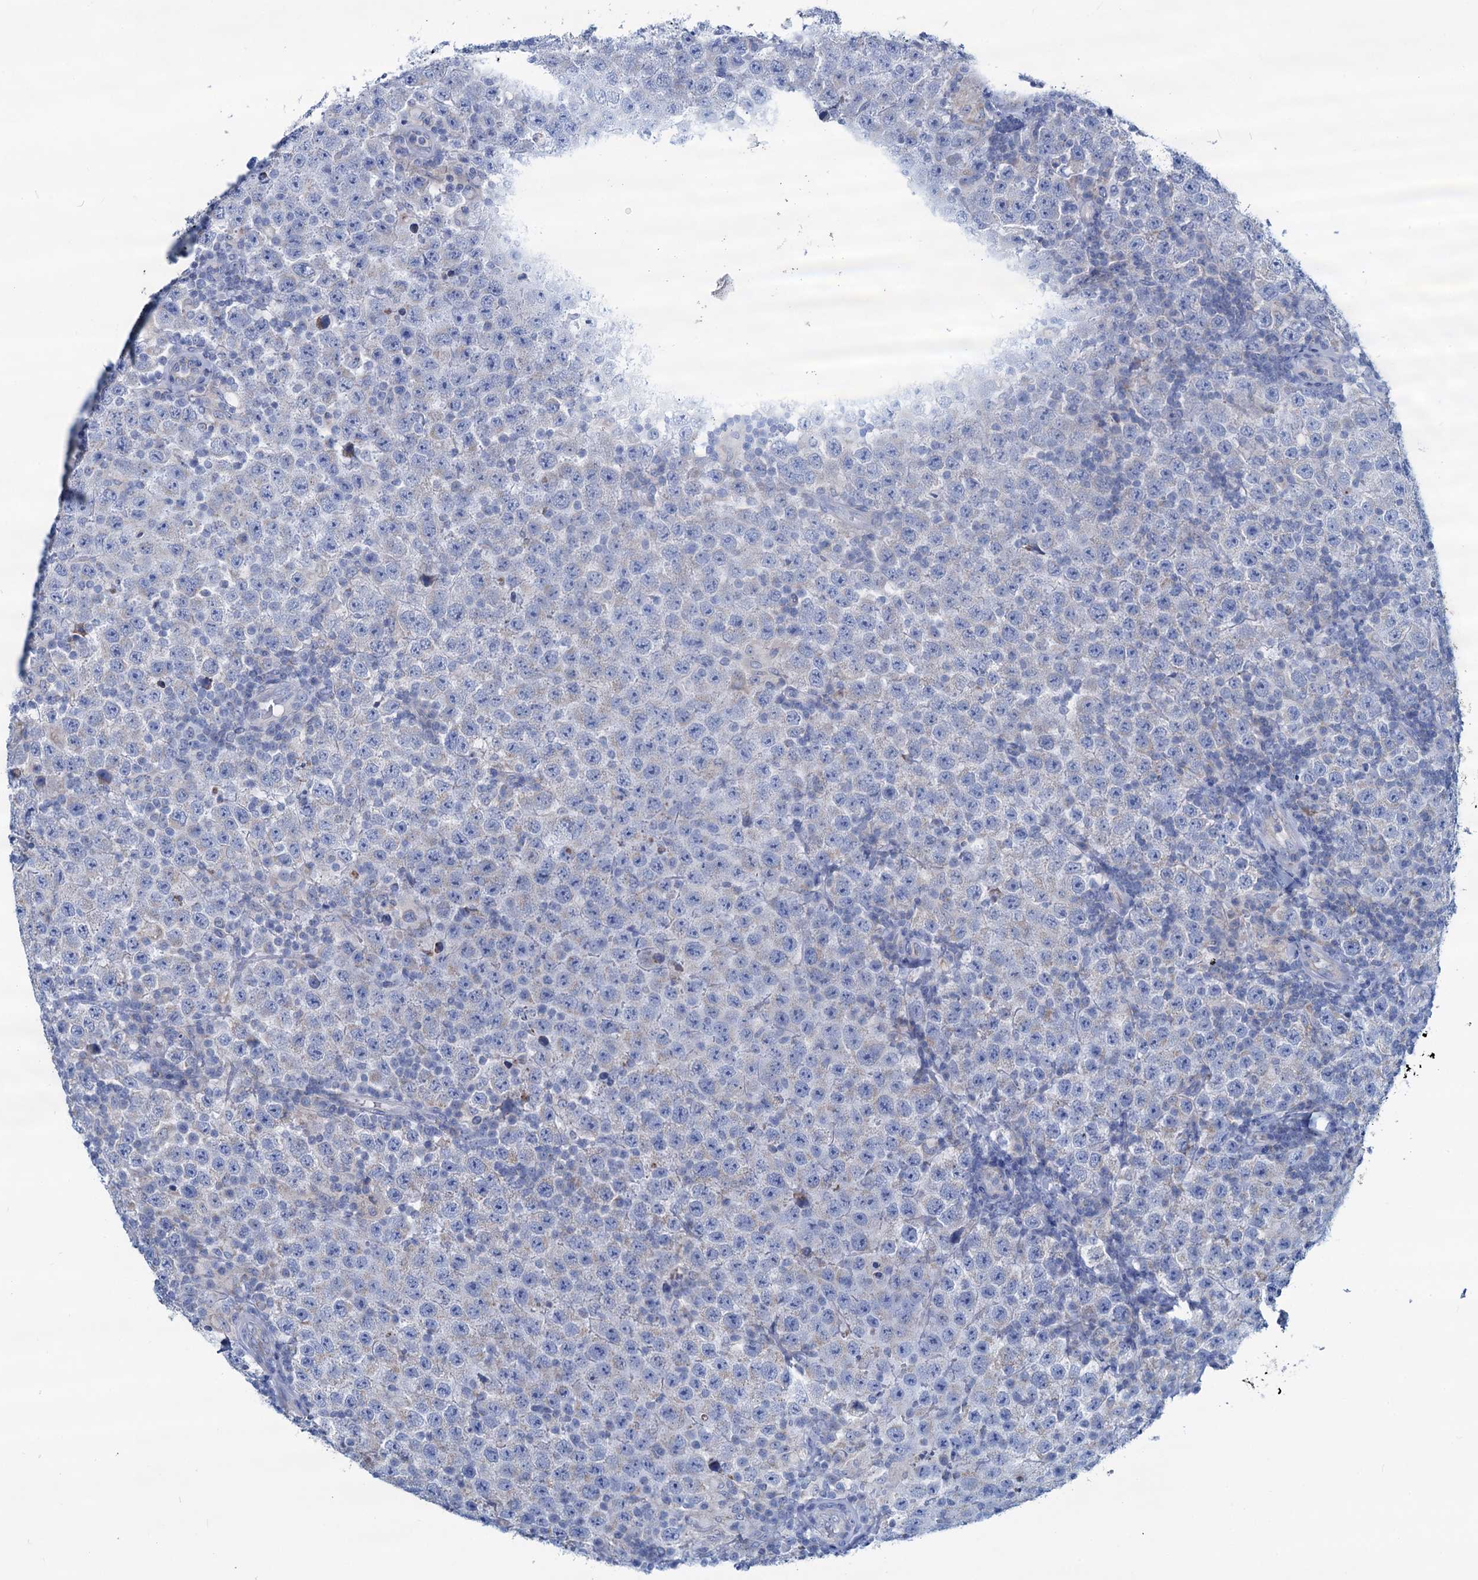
{"staining": {"intensity": "negative", "quantity": "none", "location": "none"}, "tissue": "testis cancer", "cell_type": "Tumor cells", "image_type": "cancer", "snomed": [{"axis": "morphology", "description": "Normal tissue, NOS"}, {"axis": "morphology", "description": "Urothelial carcinoma, High grade"}, {"axis": "morphology", "description": "Seminoma, NOS"}, {"axis": "morphology", "description": "Carcinoma, Embryonal, NOS"}, {"axis": "topography", "description": "Urinary bladder"}, {"axis": "topography", "description": "Testis"}], "caption": "Immunohistochemistry (IHC) histopathology image of neoplastic tissue: testis cancer stained with DAB reveals no significant protein staining in tumor cells. (Stains: DAB (3,3'-diaminobenzidine) immunohistochemistry with hematoxylin counter stain, Microscopy: brightfield microscopy at high magnification).", "gene": "SLC1A3", "patient": {"sex": "male", "age": 41}}